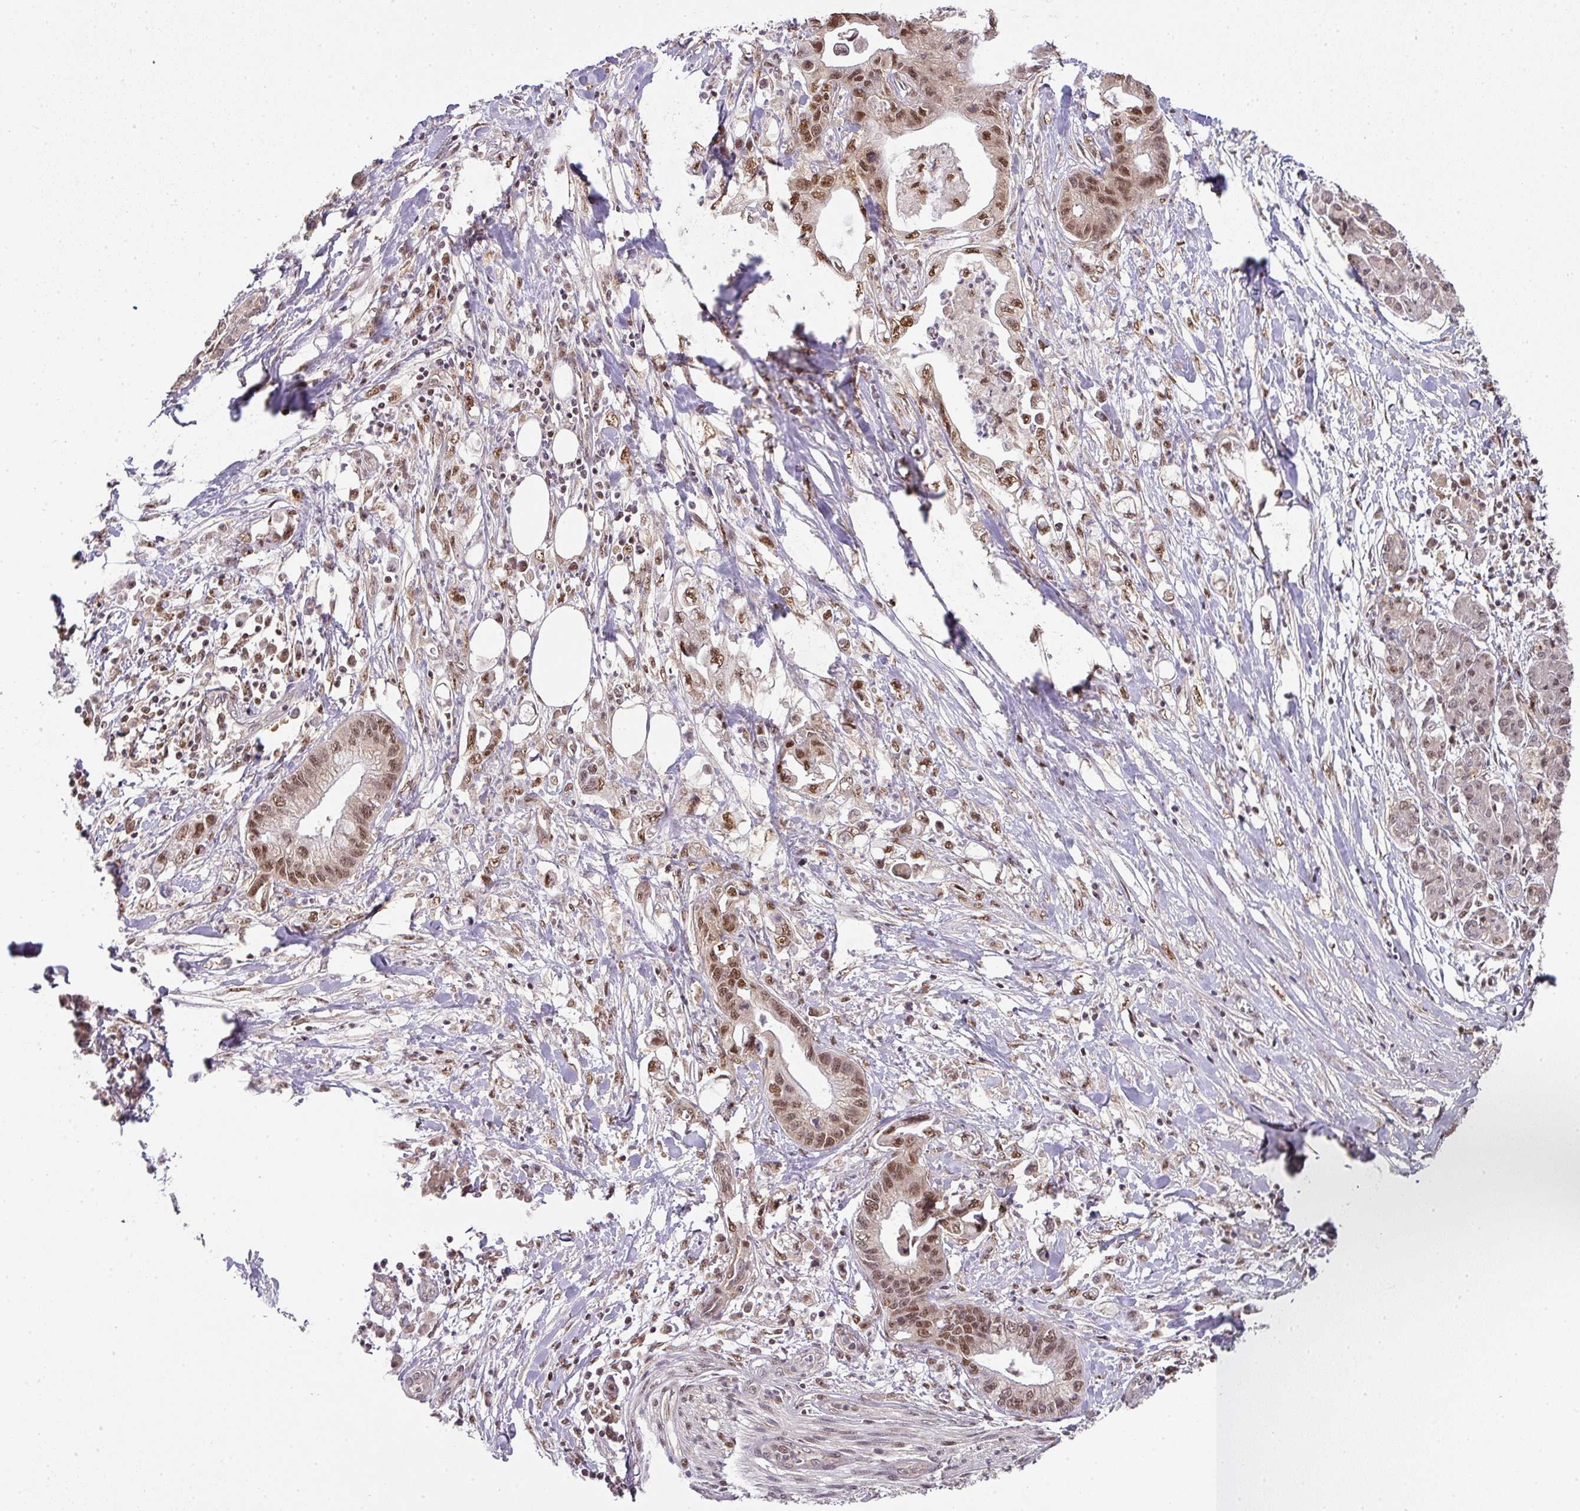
{"staining": {"intensity": "moderate", "quantity": ">75%", "location": "nuclear"}, "tissue": "pancreatic cancer", "cell_type": "Tumor cells", "image_type": "cancer", "snomed": [{"axis": "morphology", "description": "Adenocarcinoma, NOS"}, {"axis": "topography", "description": "Pancreas"}], "caption": "Pancreatic cancer (adenocarcinoma) tissue shows moderate nuclear staining in approximately >75% of tumor cells, visualized by immunohistochemistry.", "gene": "RANBP9", "patient": {"sex": "male", "age": 61}}